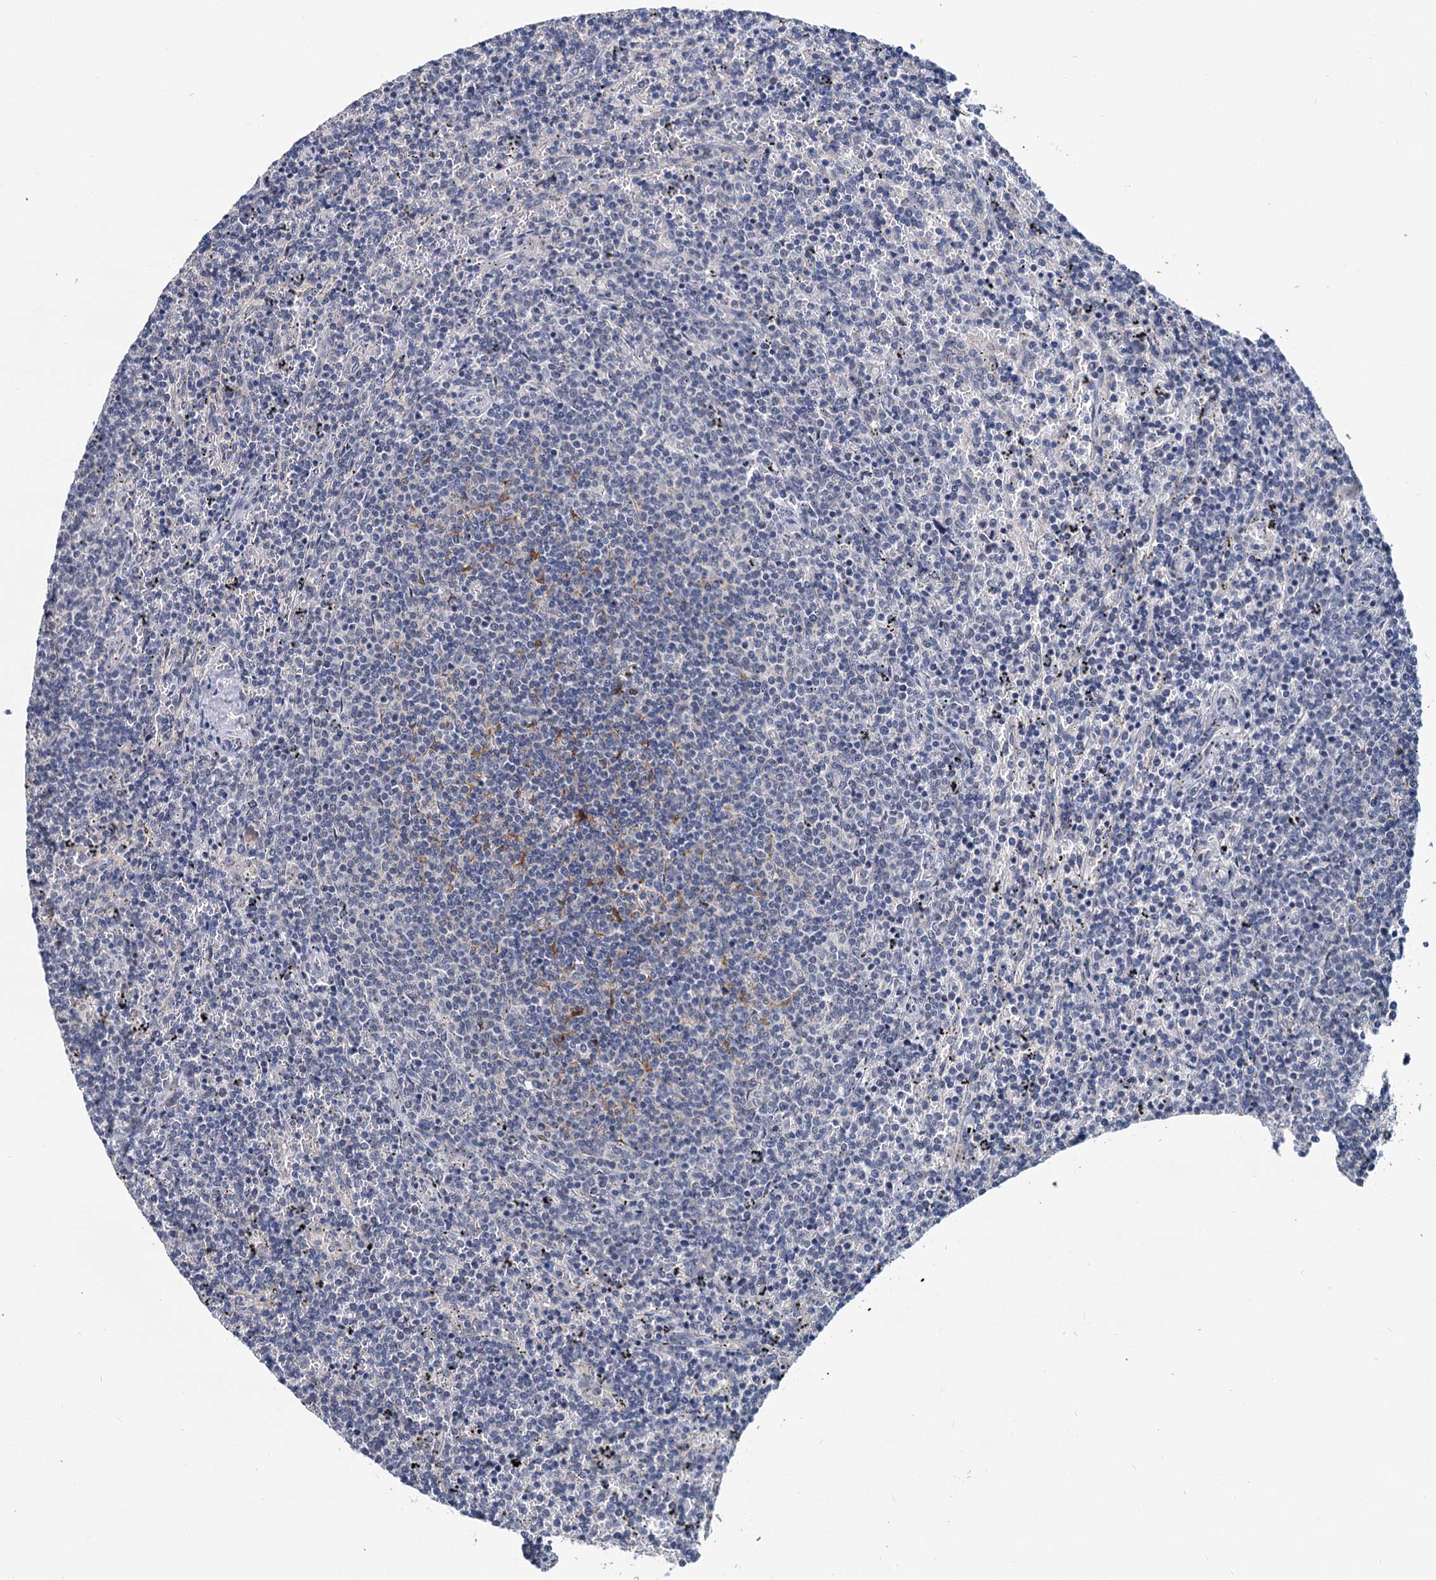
{"staining": {"intensity": "negative", "quantity": "none", "location": "none"}, "tissue": "lymphoma", "cell_type": "Tumor cells", "image_type": "cancer", "snomed": [{"axis": "morphology", "description": "Malignant lymphoma, non-Hodgkin's type, Low grade"}, {"axis": "topography", "description": "Spleen"}], "caption": "Immunohistochemistry (IHC) micrograph of neoplastic tissue: human malignant lymphoma, non-Hodgkin's type (low-grade) stained with DAB (3,3'-diaminobenzidine) shows no significant protein expression in tumor cells. Brightfield microscopy of IHC stained with DAB (brown) and hematoxylin (blue), captured at high magnification.", "gene": "ANKRD42", "patient": {"sex": "female", "age": 50}}